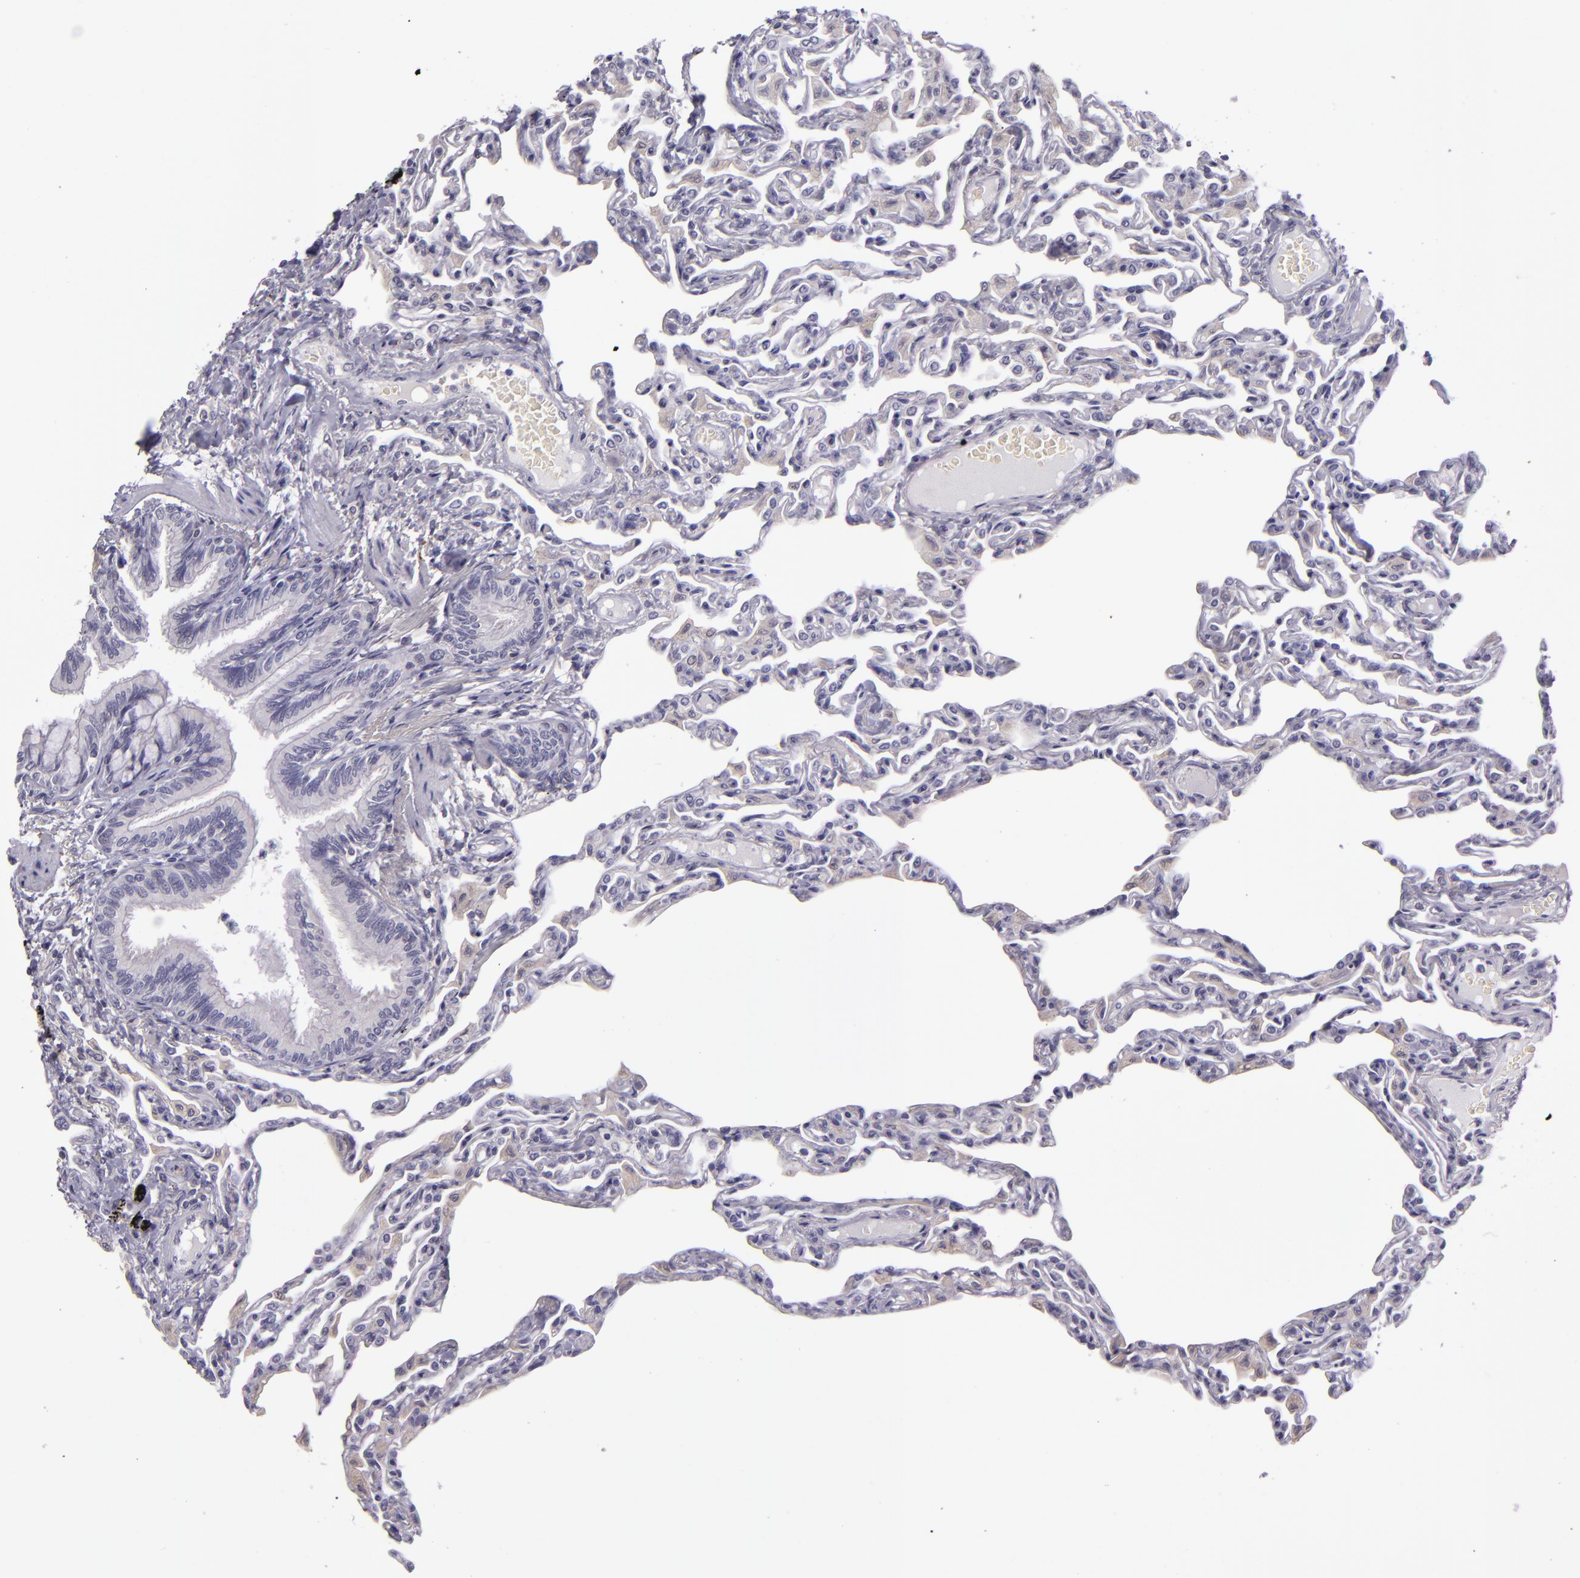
{"staining": {"intensity": "negative", "quantity": "none", "location": "none"}, "tissue": "lung", "cell_type": "Alveolar cells", "image_type": "normal", "snomed": [{"axis": "morphology", "description": "Normal tissue, NOS"}, {"axis": "topography", "description": "Lung"}], "caption": "Image shows no significant protein expression in alveolar cells of normal lung. The staining was performed using DAB (3,3'-diaminobenzidine) to visualize the protein expression in brown, while the nuclei were stained in blue with hematoxylin (Magnification: 20x).", "gene": "SNCB", "patient": {"sex": "female", "age": 49}}